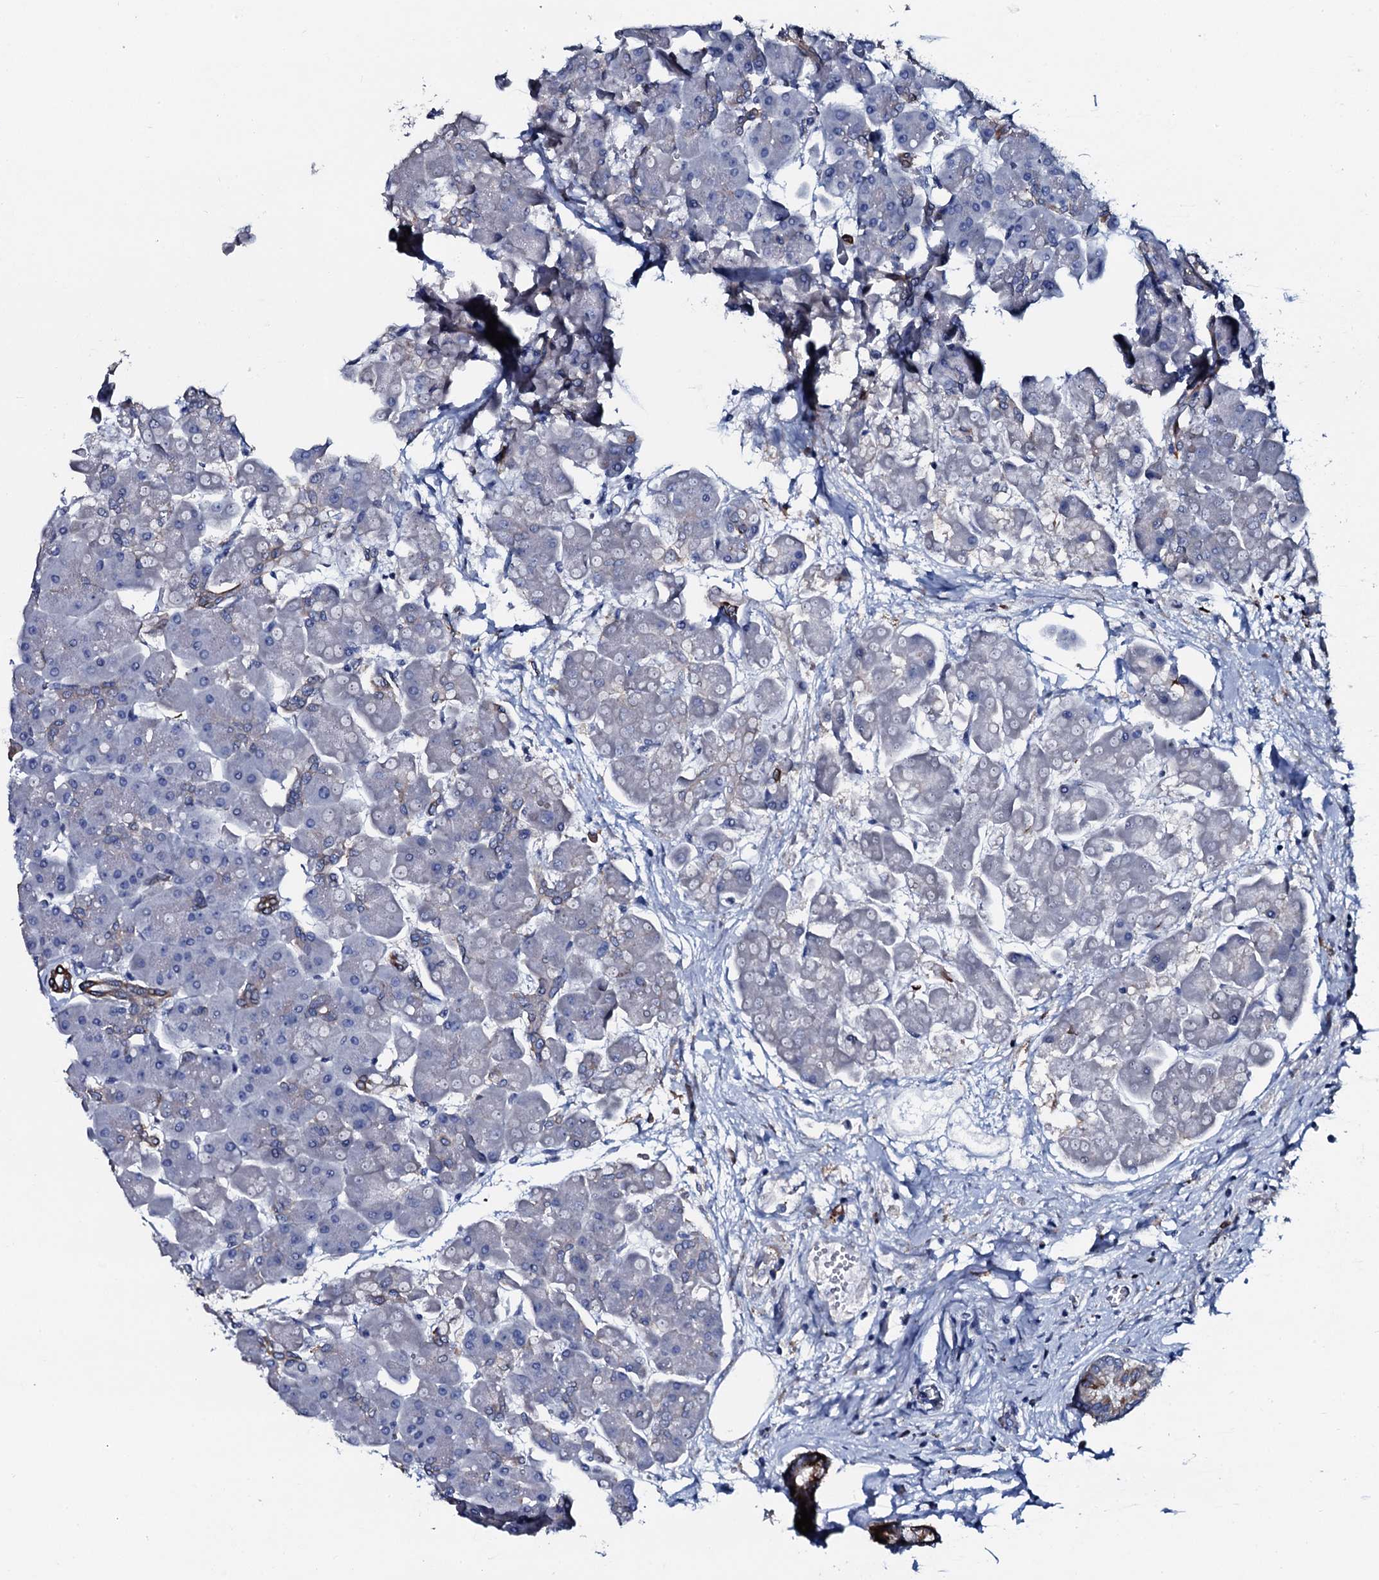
{"staining": {"intensity": "strong", "quantity": "<25%", "location": "cytoplasmic/membranous"}, "tissue": "pancreas", "cell_type": "Exocrine glandular cells", "image_type": "normal", "snomed": [{"axis": "morphology", "description": "Normal tissue, NOS"}, {"axis": "topography", "description": "Pancreas"}], "caption": "Immunohistochemistry micrograph of unremarkable pancreas: pancreas stained using immunohistochemistry reveals medium levels of strong protein expression localized specifically in the cytoplasmic/membranous of exocrine glandular cells, appearing as a cytoplasmic/membranous brown color.", "gene": "GYS2", "patient": {"sex": "male", "age": 66}}